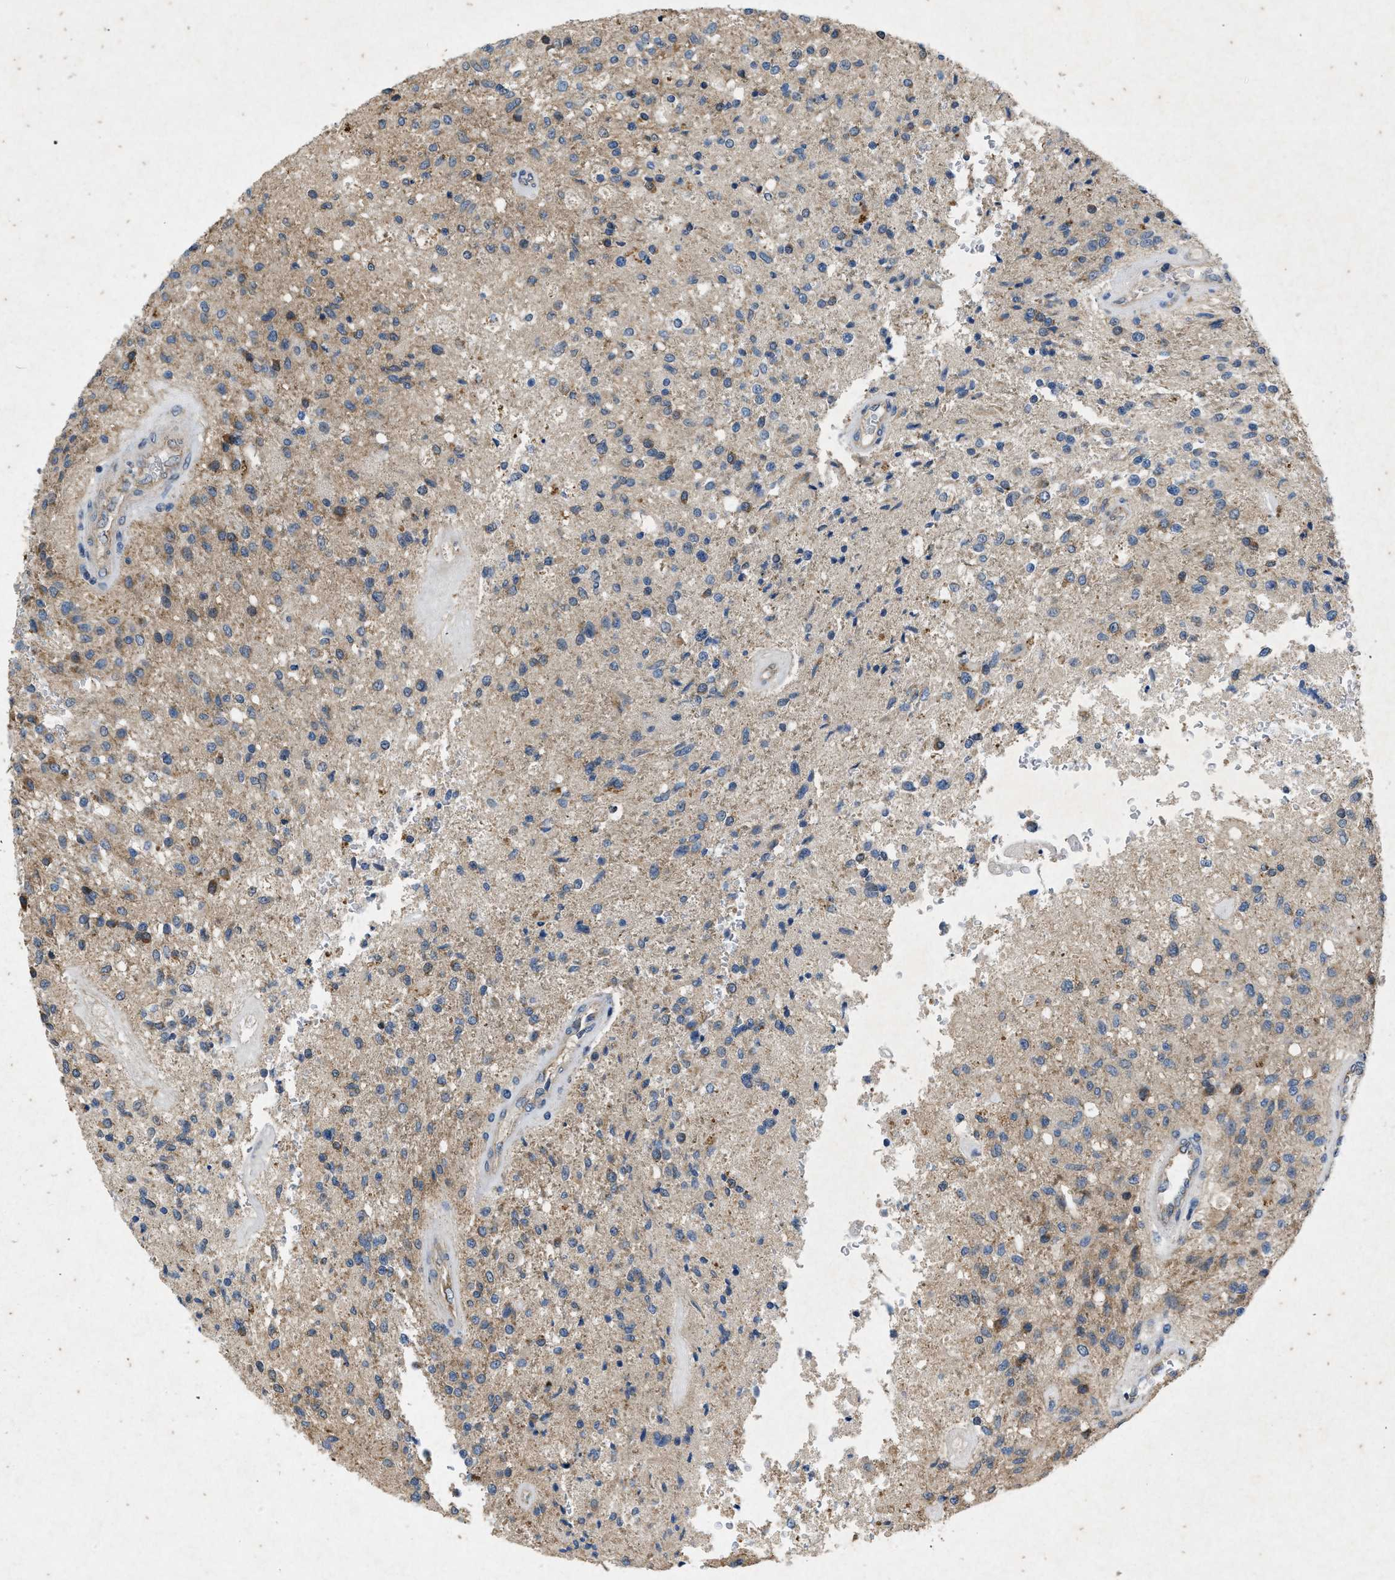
{"staining": {"intensity": "moderate", "quantity": "<25%", "location": "cytoplasmic/membranous"}, "tissue": "glioma", "cell_type": "Tumor cells", "image_type": "cancer", "snomed": [{"axis": "morphology", "description": "Normal tissue, NOS"}, {"axis": "morphology", "description": "Glioma, malignant, High grade"}, {"axis": "topography", "description": "Cerebral cortex"}], "caption": "Glioma was stained to show a protein in brown. There is low levels of moderate cytoplasmic/membranous staining in approximately <25% of tumor cells.", "gene": "PRKG2", "patient": {"sex": "male", "age": 77}}